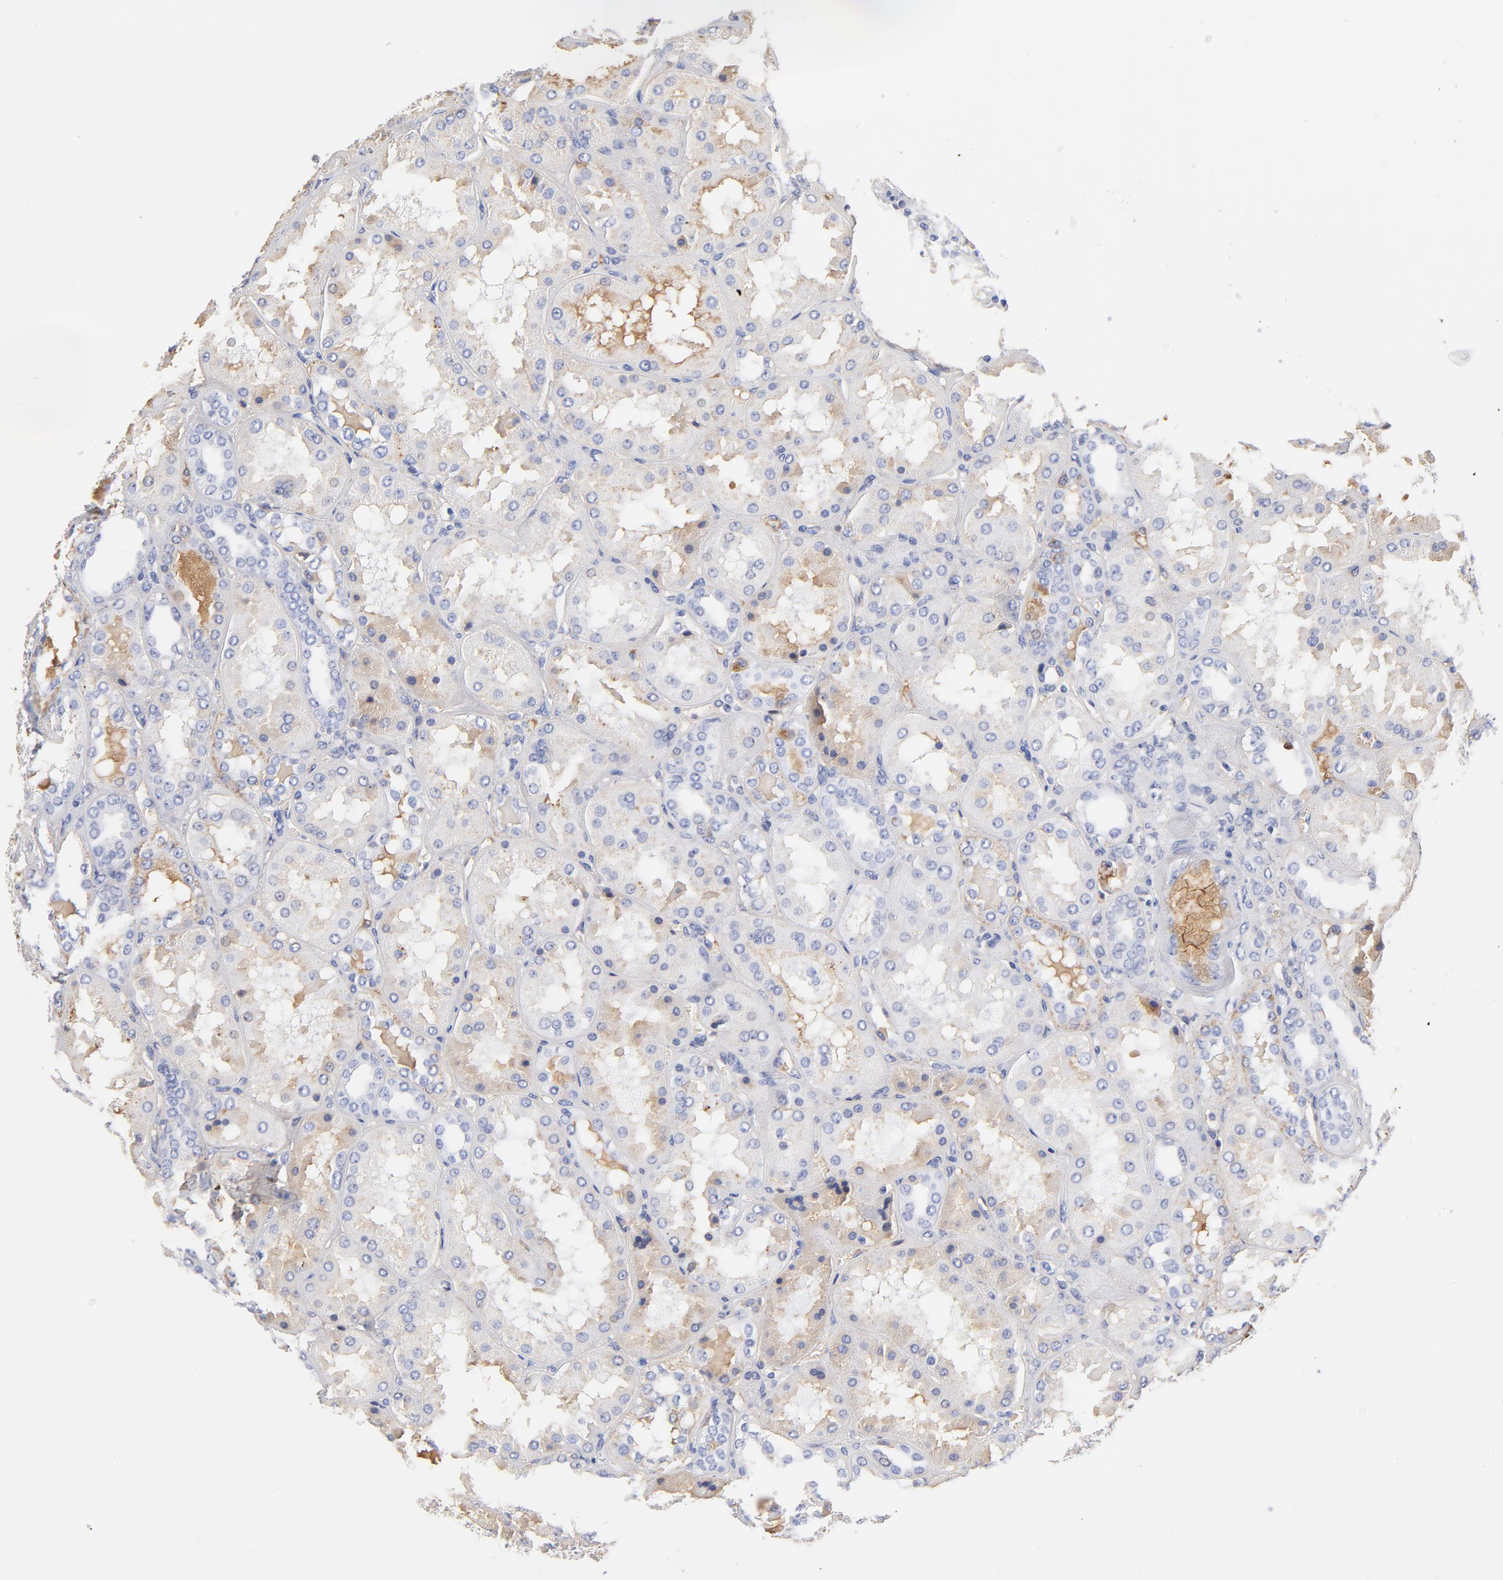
{"staining": {"intensity": "negative", "quantity": "none", "location": "none"}, "tissue": "kidney", "cell_type": "Cells in glomeruli", "image_type": "normal", "snomed": [{"axis": "morphology", "description": "Normal tissue, NOS"}, {"axis": "topography", "description": "Kidney"}], "caption": "Normal kidney was stained to show a protein in brown. There is no significant positivity in cells in glomeruli. The staining is performed using DAB (3,3'-diaminobenzidine) brown chromogen with nuclei counter-stained in using hematoxylin.", "gene": "IGLV3", "patient": {"sex": "female", "age": 56}}